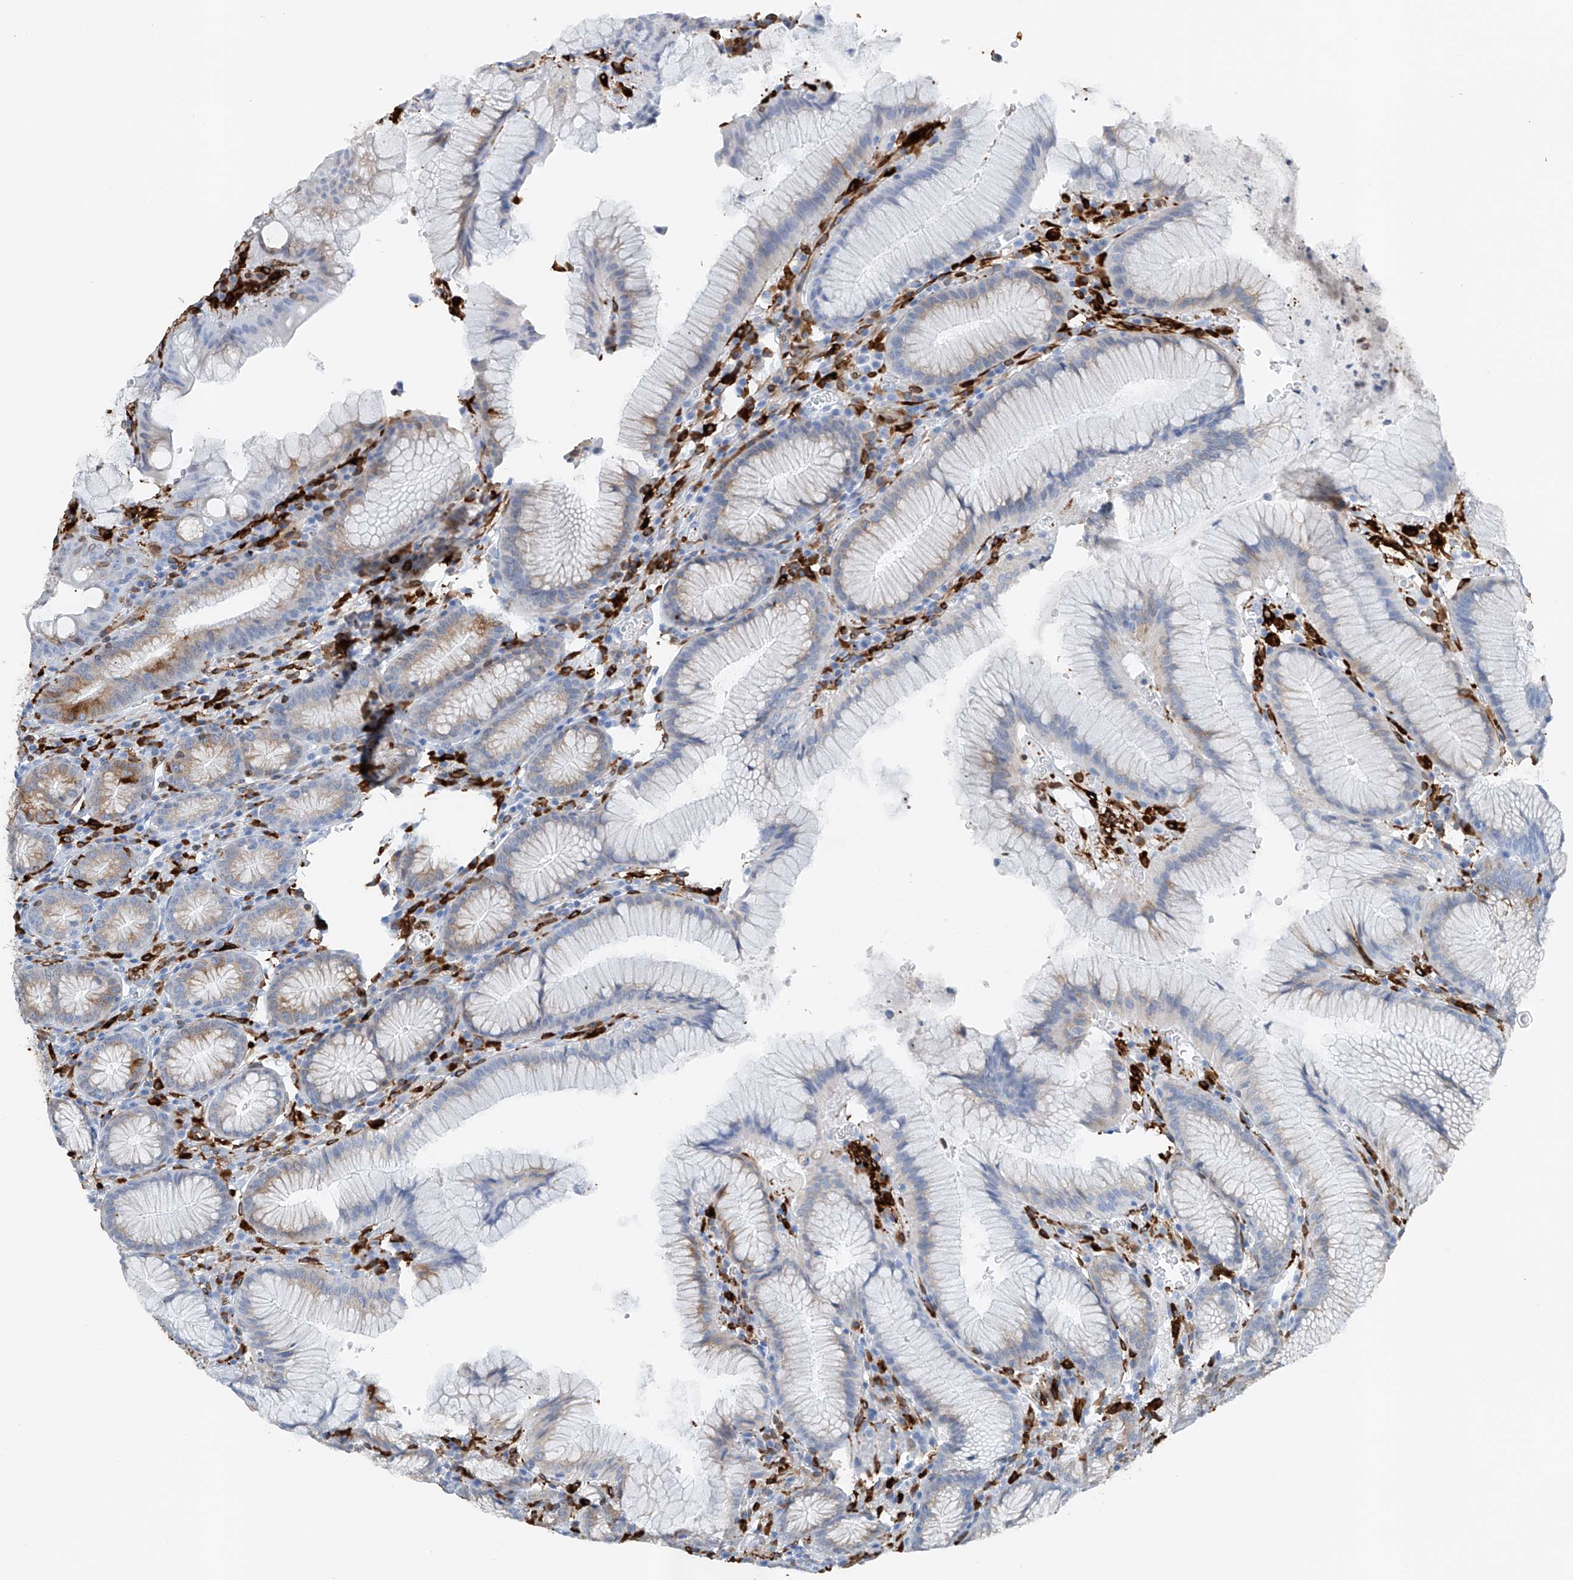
{"staining": {"intensity": "moderate", "quantity": "<25%", "location": "cytoplasmic/membranous"}, "tissue": "stomach", "cell_type": "Glandular cells", "image_type": "normal", "snomed": [{"axis": "morphology", "description": "Normal tissue, NOS"}, {"axis": "topography", "description": "Stomach"}], "caption": "Immunohistochemical staining of unremarkable stomach shows low levels of moderate cytoplasmic/membranous staining in approximately <25% of glandular cells.", "gene": "TBXAS1", "patient": {"sex": "male", "age": 55}}